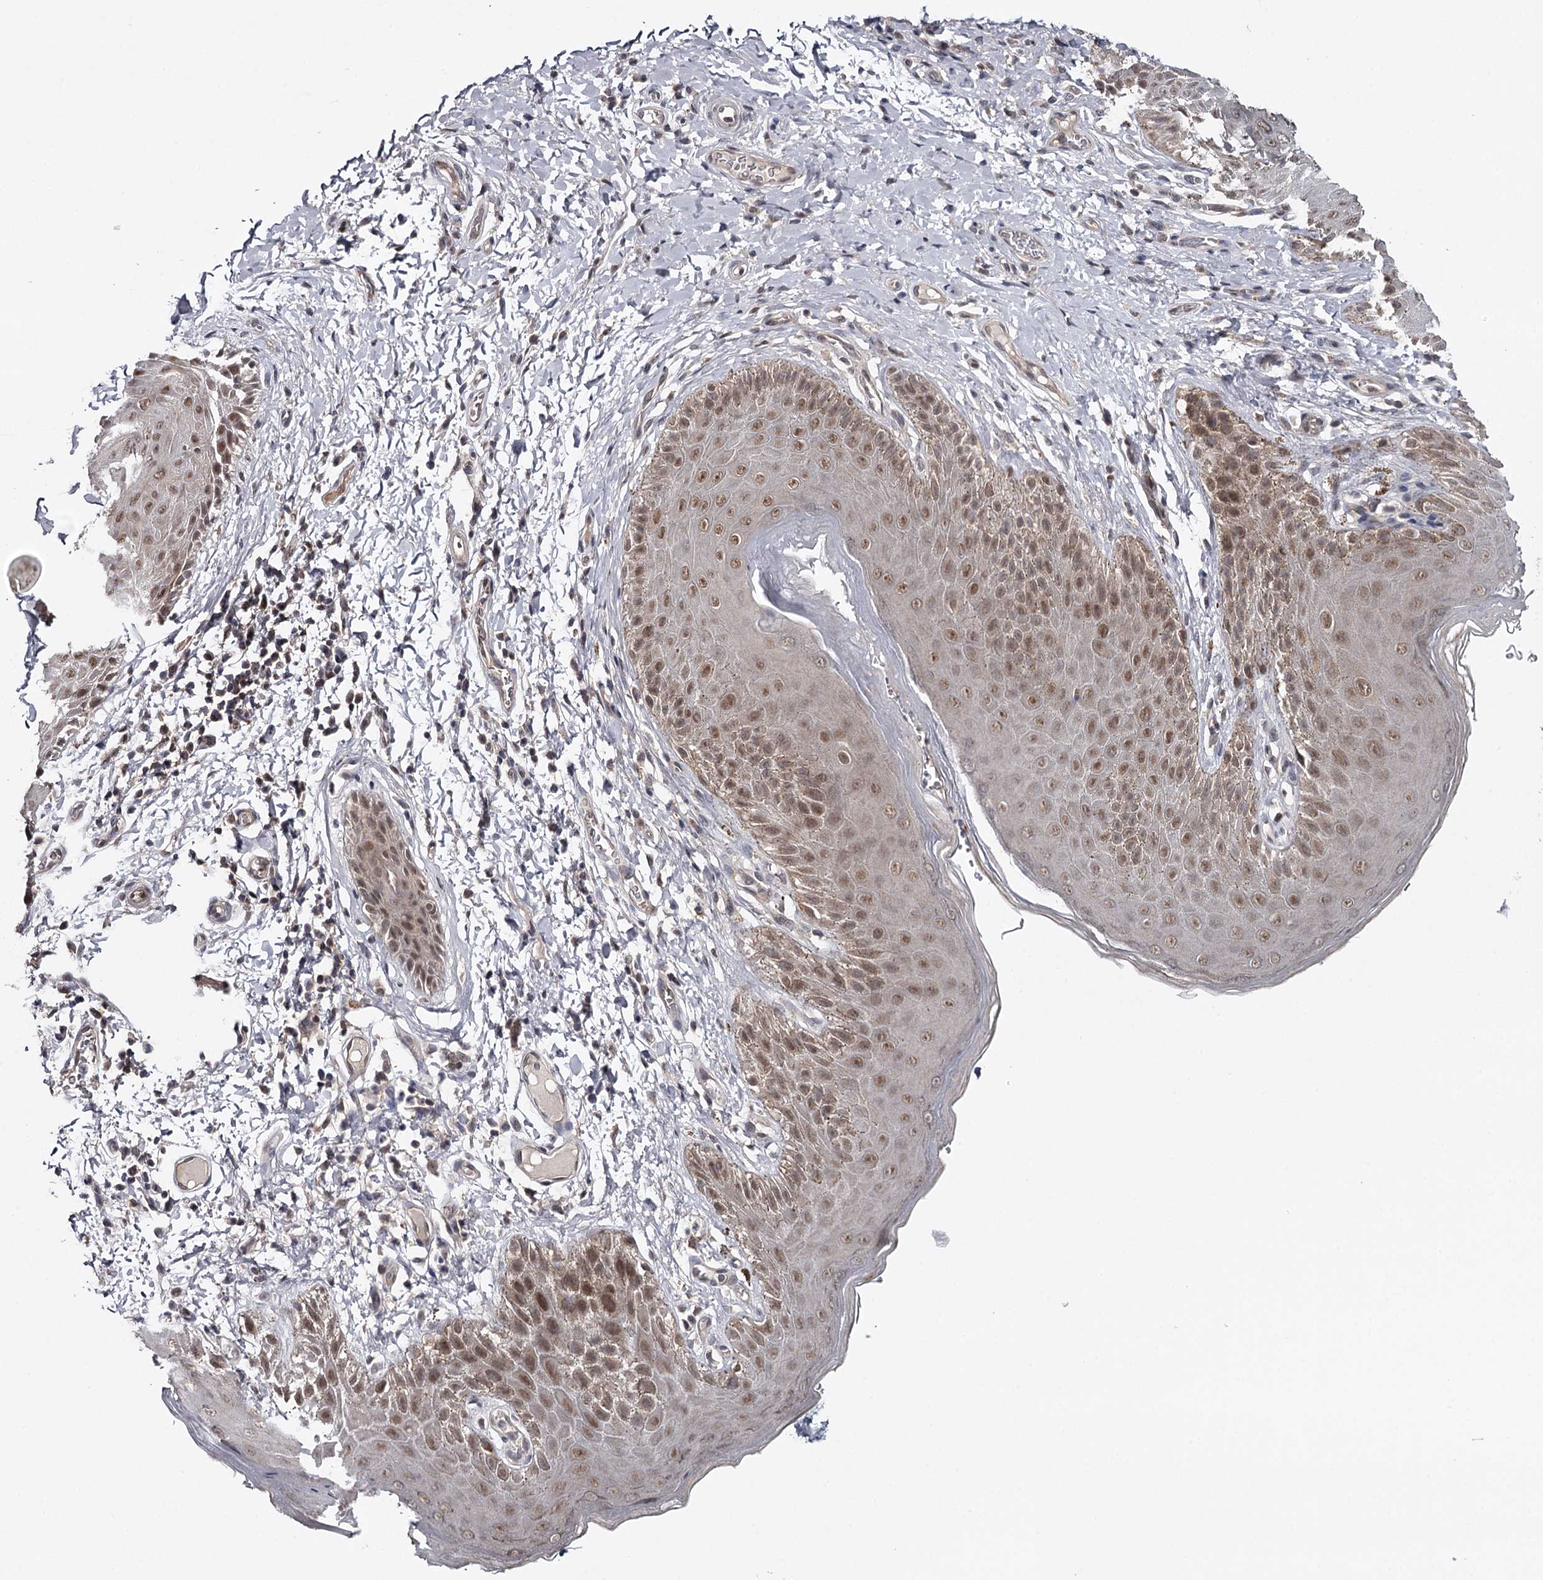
{"staining": {"intensity": "moderate", "quantity": "25%-75%", "location": "nuclear"}, "tissue": "skin", "cell_type": "Epidermal cells", "image_type": "normal", "snomed": [{"axis": "morphology", "description": "Normal tissue, NOS"}, {"axis": "topography", "description": "Anal"}], "caption": "Protein expression analysis of normal human skin reveals moderate nuclear expression in approximately 25%-75% of epidermal cells.", "gene": "GTSF1", "patient": {"sex": "male", "age": 44}}